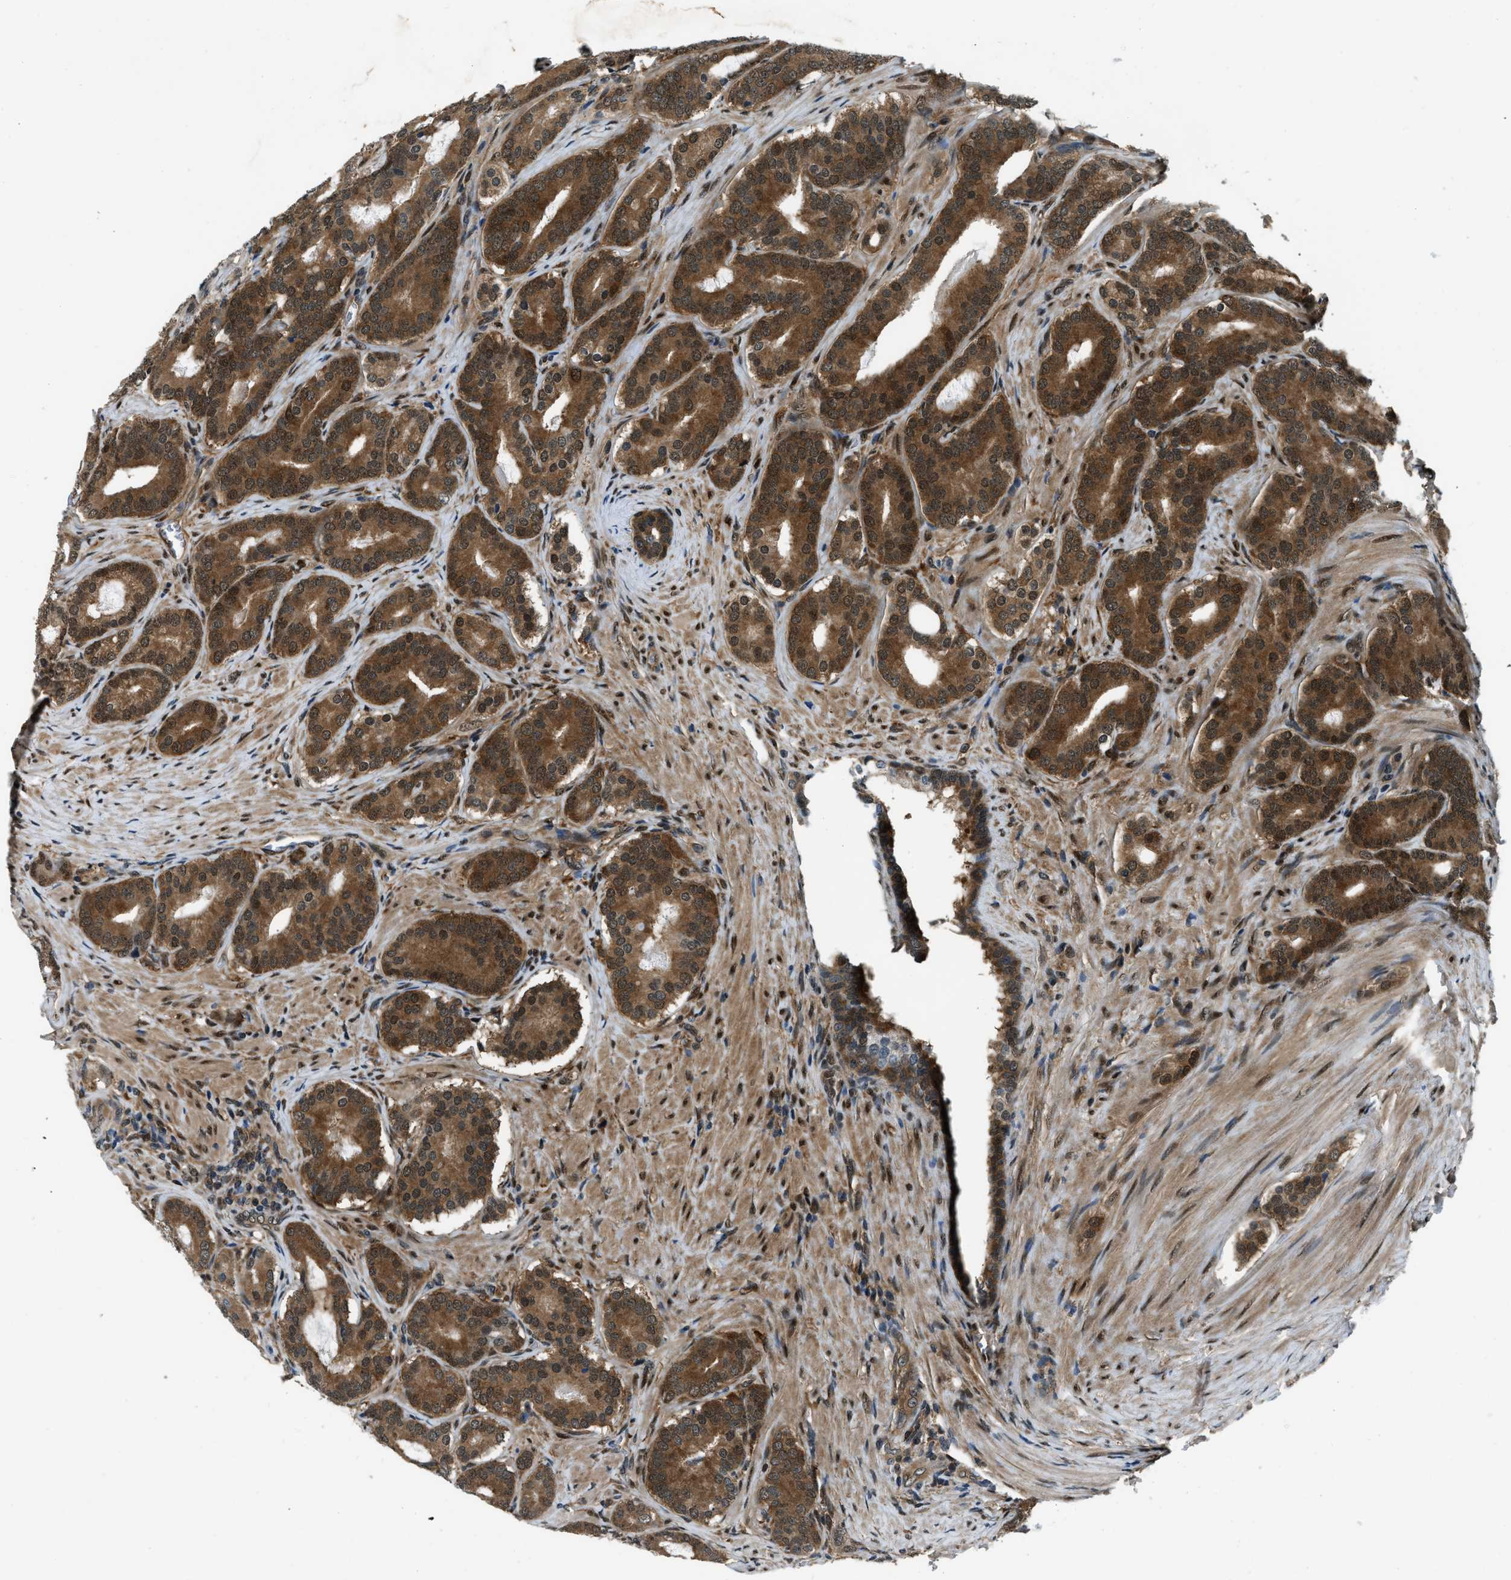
{"staining": {"intensity": "strong", "quantity": ">75%", "location": "cytoplasmic/membranous,nuclear"}, "tissue": "prostate cancer", "cell_type": "Tumor cells", "image_type": "cancer", "snomed": [{"axis": "morphology", "description": "Adenocarcinoma, High grade"}, {"axis": "topography", "description": "Prostate"}], "caption": "About >75% of tumor cells in human adenocarcinoma (high-grade) (prostate) reveal strong cytoplasmic/membranous and nuclear protein positivity as visualized by brown immunohistochemical staining.", "gene": "NUDCD3", "patient": {"sex": "male", "age": 60}}